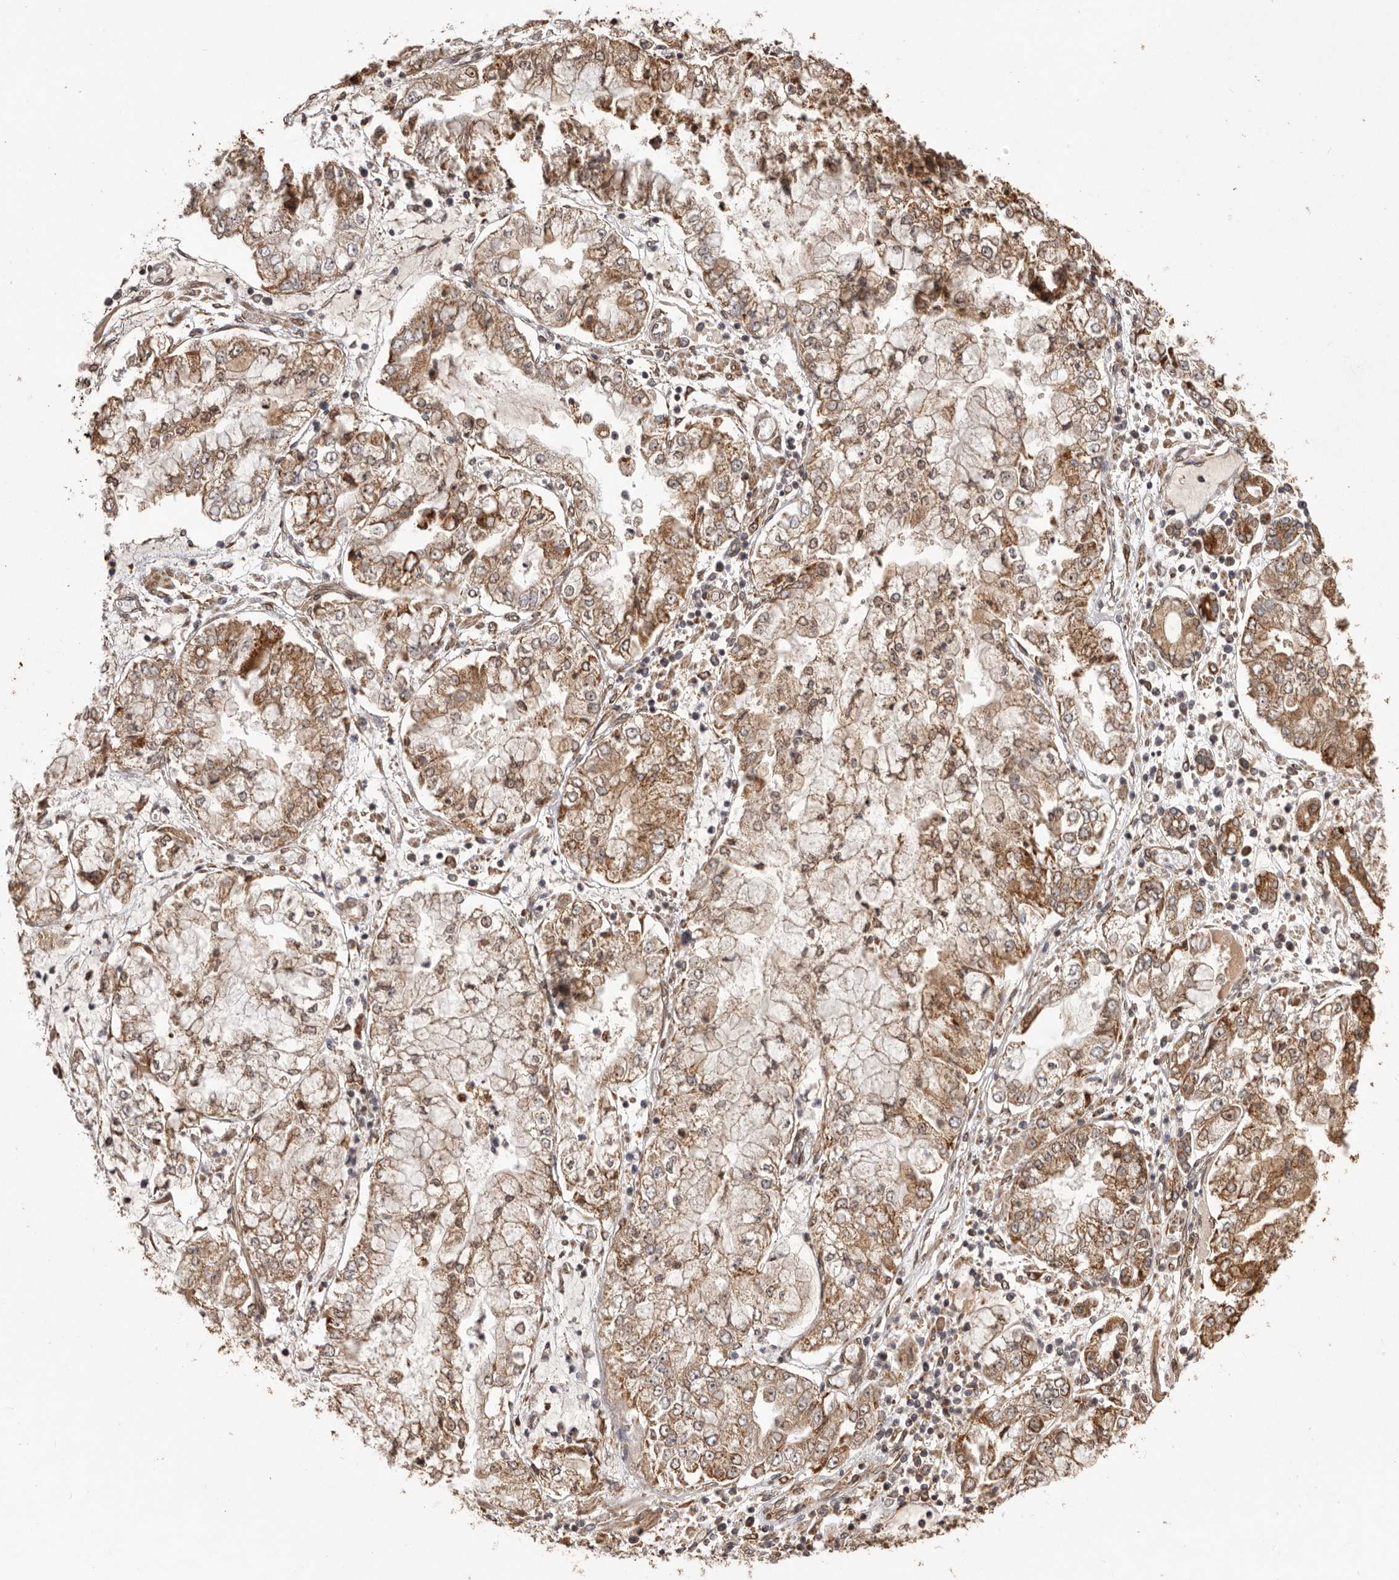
{"staining": {"intensity": "strong", "quantity": ">75%", "location": "cytoplasmic/membranous"}, "tissue": "stomach cancer", "cell_type": "Tumor cells", "image_type": "cancer", "snomed": [{"axis": "morphology", "description": "Adenocarcinoma, NOS"}, {"axis": "topography", "description": "Stomach"}], "caption": "A brown stain shows strong cytoplasmic/membranous positivity of a protein in stomach cancer (adenocarcinoma) tumor cells. (brown staining indicates protein expression, while blue staining denotes nuclei).", "gene": "CHRM2", "patient": {"sex": "male", "age": 76}}